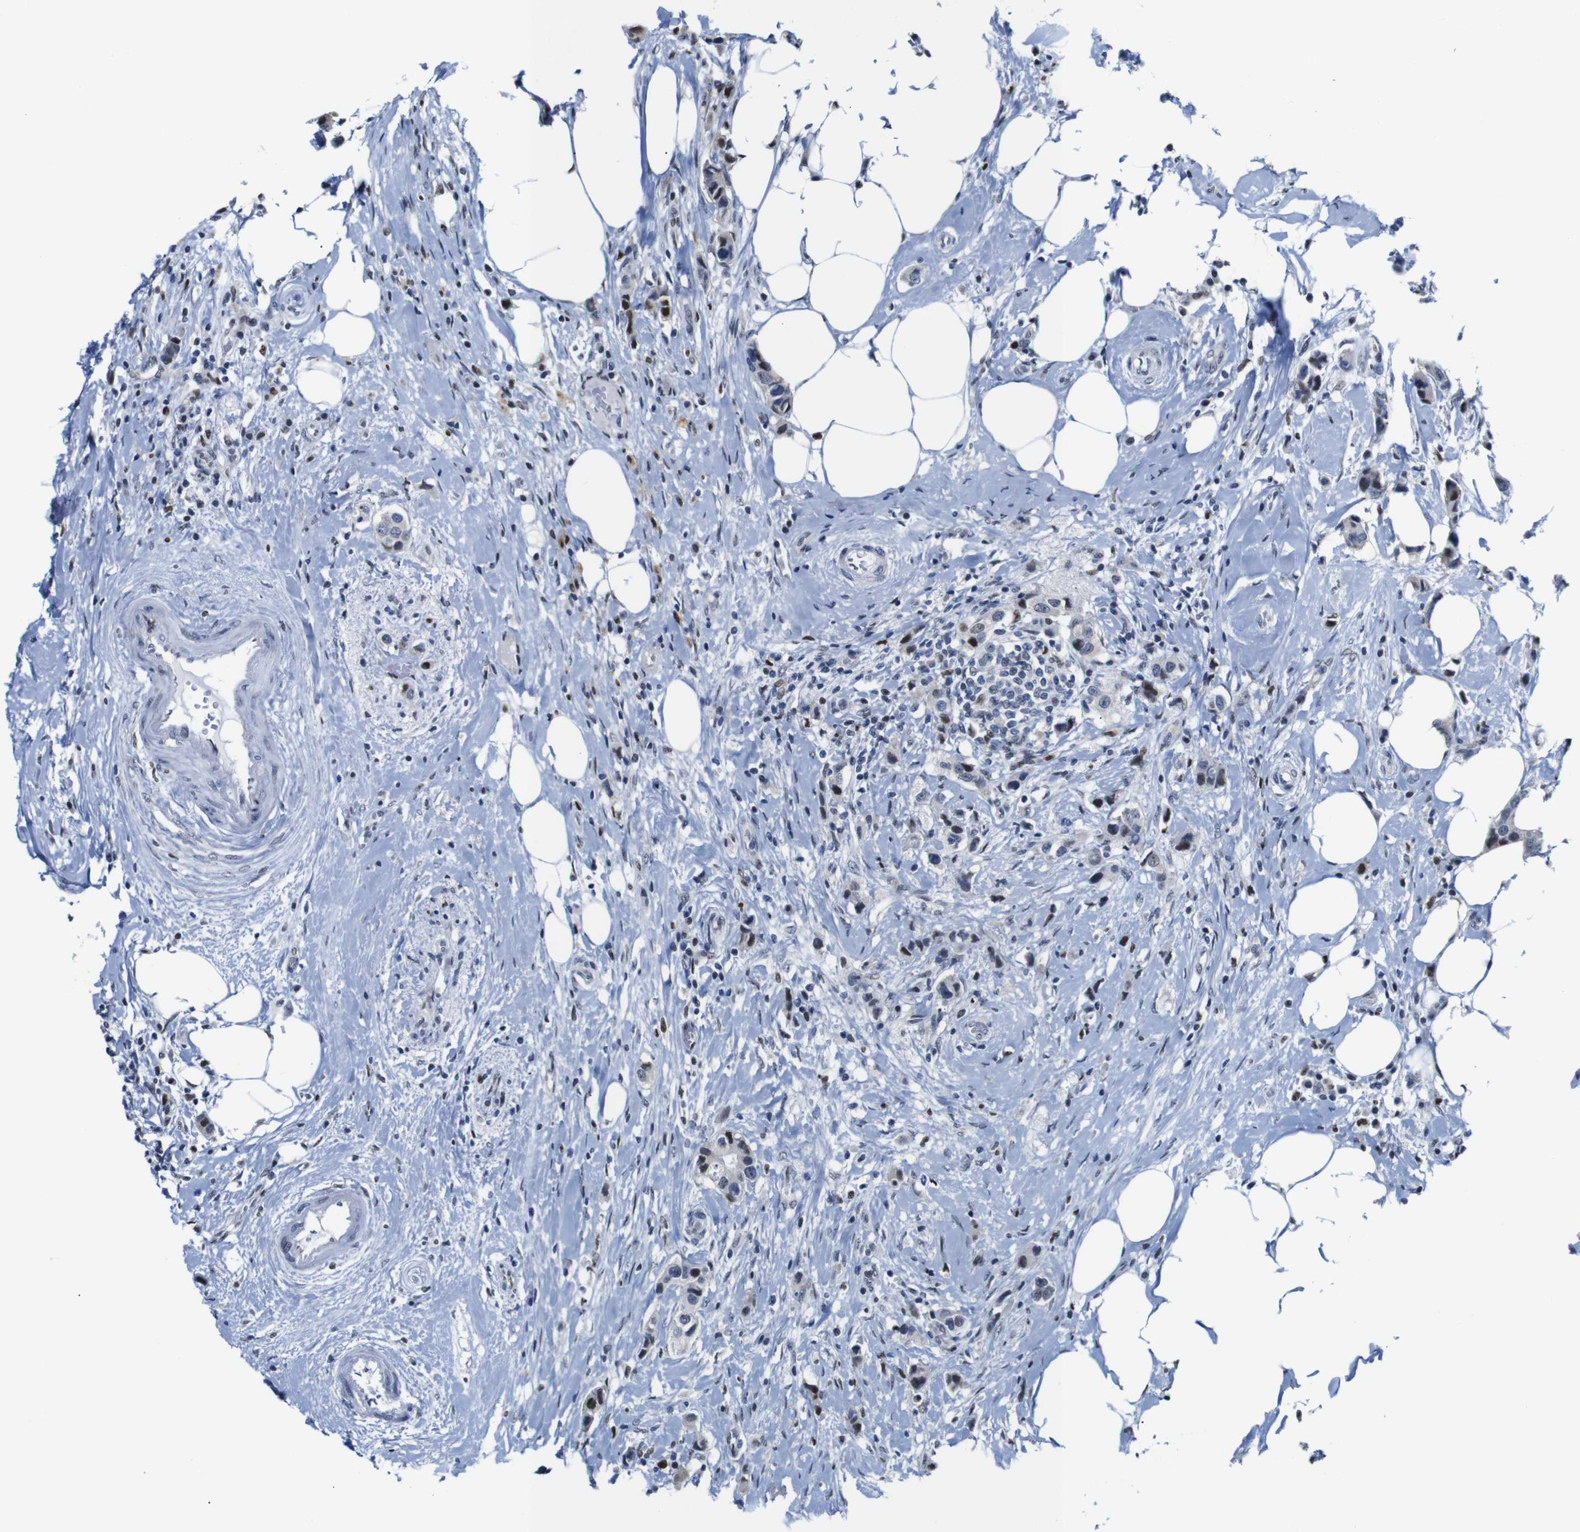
{"staining": {"intensity": "weak", "quantity": "<25%", "location": "nuclear"}, "tissue": "breast cancer", "cell_type": "Tumor cells", "image_type": "cancer", "snomed": [{"axis": "morphology", "description": "Normal tissue, NOS"}, {"axis": "morphology", "description": "Duct carcinoma"}, {"axis": "topography", "description": "Breast"}], "caption": "Tumor cells are negative for brown protein staining in infiltrating ductal carcinoma (breast). (DAB immunohistochemistry with hematoxylin counter stain).", "gene": "GATA6", "patient": {"sex": "female", "age": 50}}